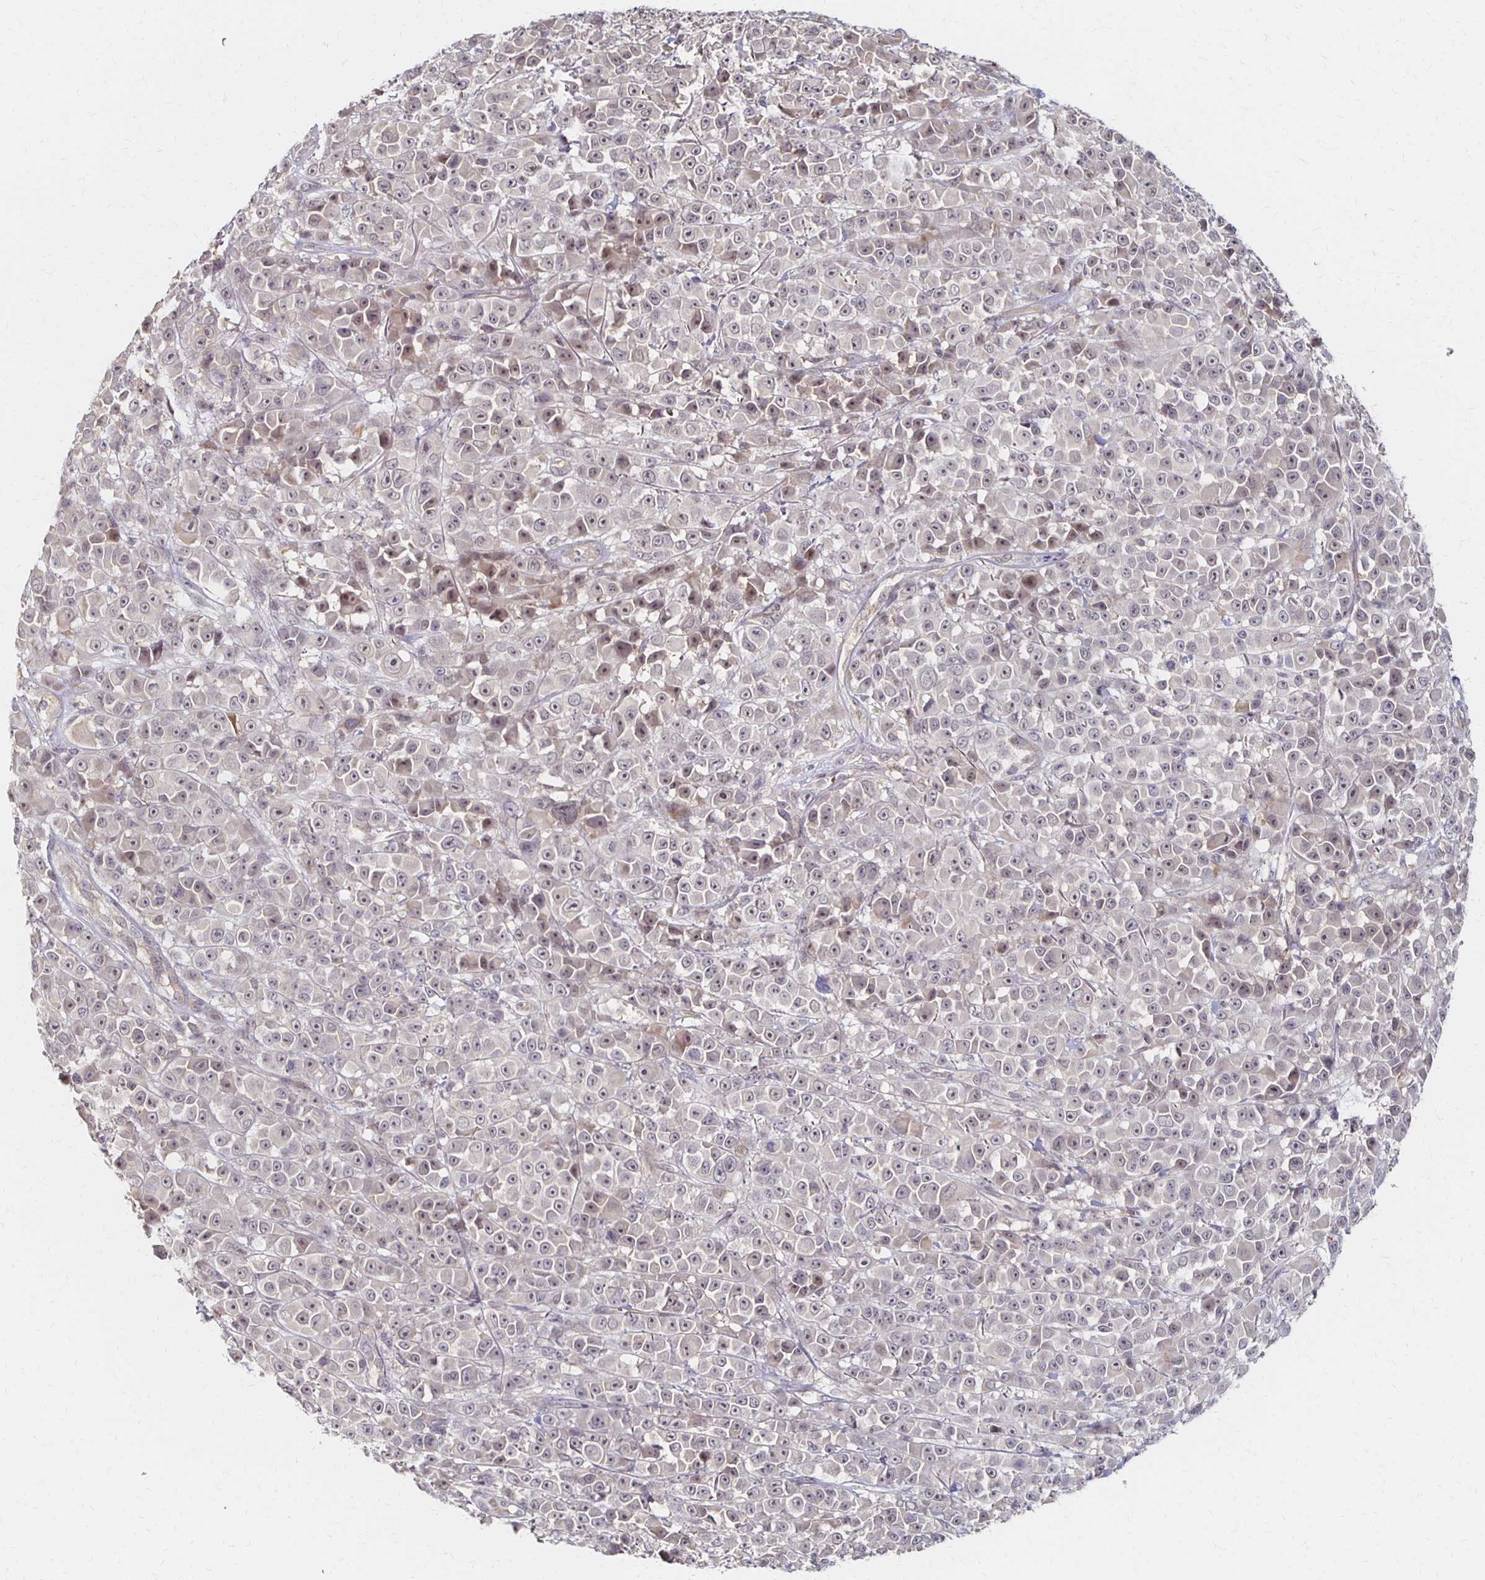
{"staining": {"intensity": "weak", "quantity": "25%-75%", "location": "nuclear"}, "tissue": "melanoma", "cell_type": "Tumor cells", "image_type": "cancer", "snomed": [{"axis": "morphology", "description": "Malignant melanoma, NOS"}, {"axis": "topography", "description": "Skin"}, {"axis": "topography", "description": "Skin of back"}], "caption": "About 25%-75% of tumor cells in human melanoma show weak nuclear protein staining as visualized by brown immunohistochemical staining.", "gene": "PRKCB", "patient": {"sex": "male", "age": 91}}